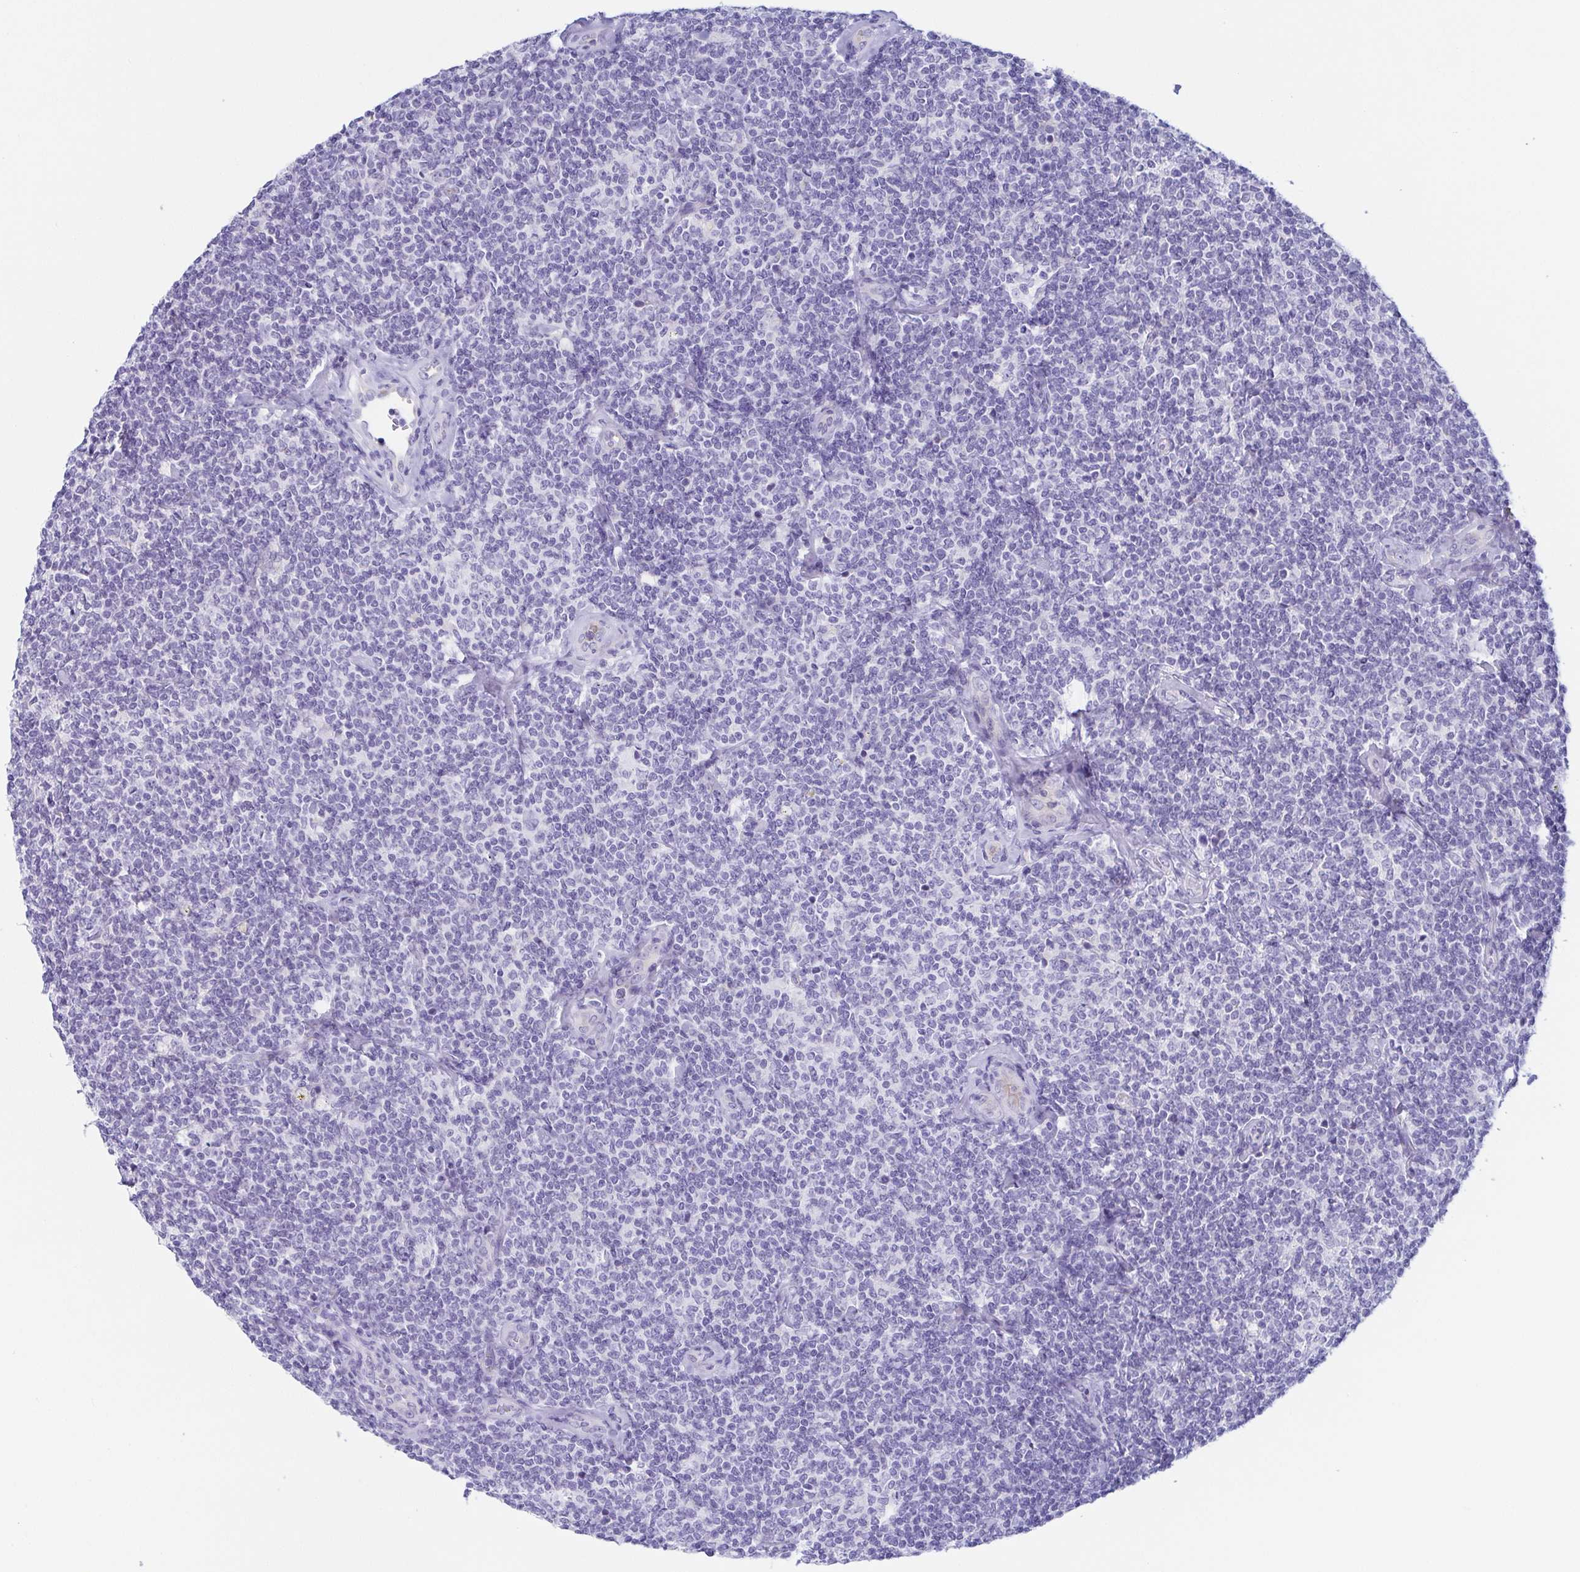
{"staining": {"intensity": "negative", "quantity": "none", "location": "none"}, "tissue": "lymphoma", "cell_type": "Tumor cells", "image_type": "cancer", "snomed": [{"axis": "morphology", "description": "Malignant lymphoma, non-Hodgkin's type, Low grade"}, {"axis": "topography", "description": "Lymph node"}], "caption": "Tumor cells show no significant positivity in low-grade malignant lymphoma, non-Hodgkin's type.", "gene": "LDLRAD1", "patient": {"sex": "female", "age": 56}}